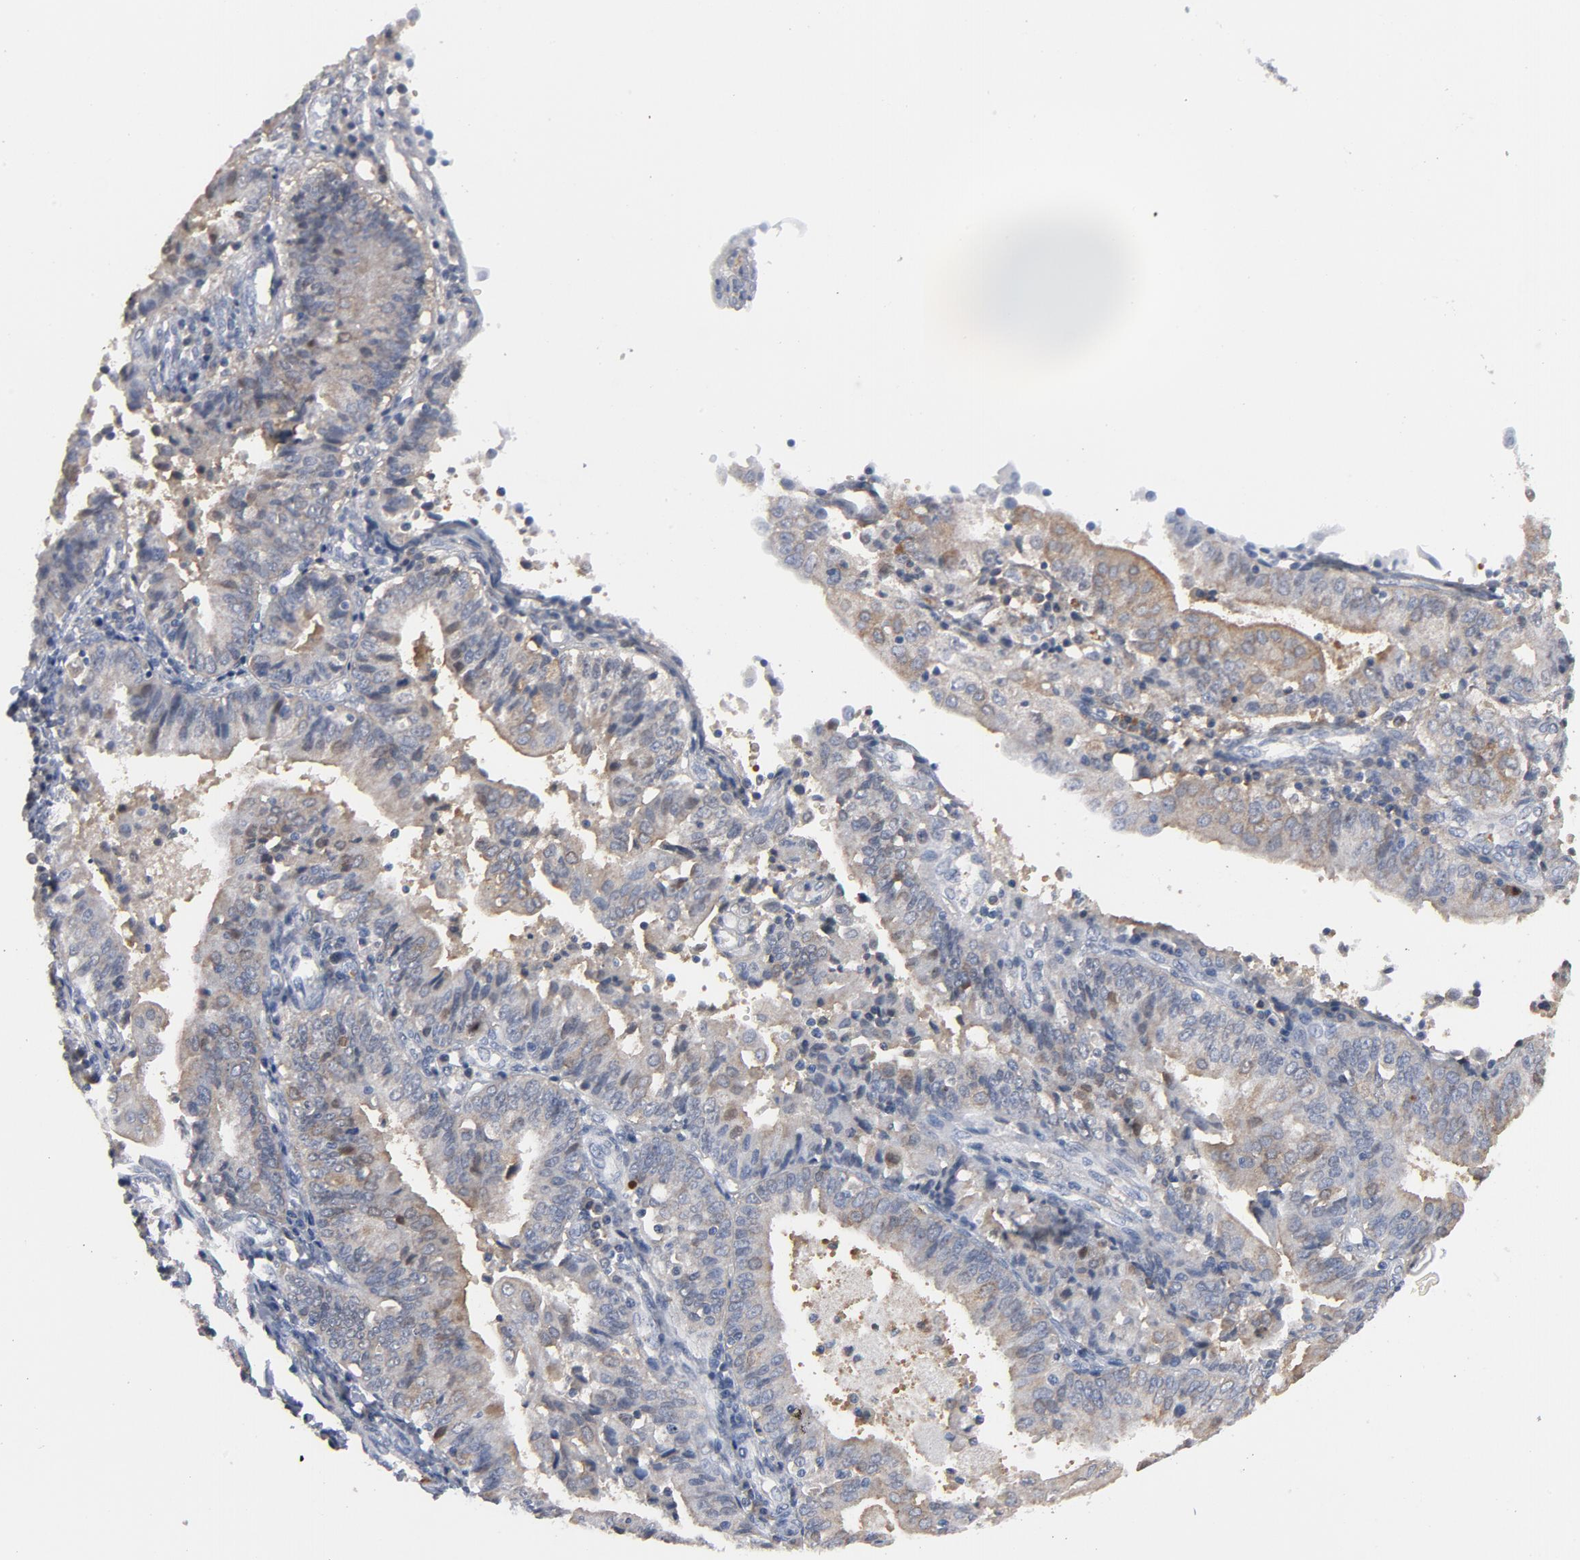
{"staining": {"intensity": "moderate", "quantity": ">75%", "location": "cytoplasmic/membranous"}, "tissue": "endometrial cancer", "cell_type": "Tumor cells", "image_type": "cancer", "snomed": [{"axis": "morphology", "description": "Adenocarcinoma, NOS"}, {"axis": "topography", "description": "Endometrium"}], "caption": "An image showing moderate cytoplasmic/membranous expression in approximately >75% of tumor cells in endometrial cancer, as visualized by brown immunohistochemical staining.", "gene": "PRDX1", "patient": {"sex": "female", "age": 75}}